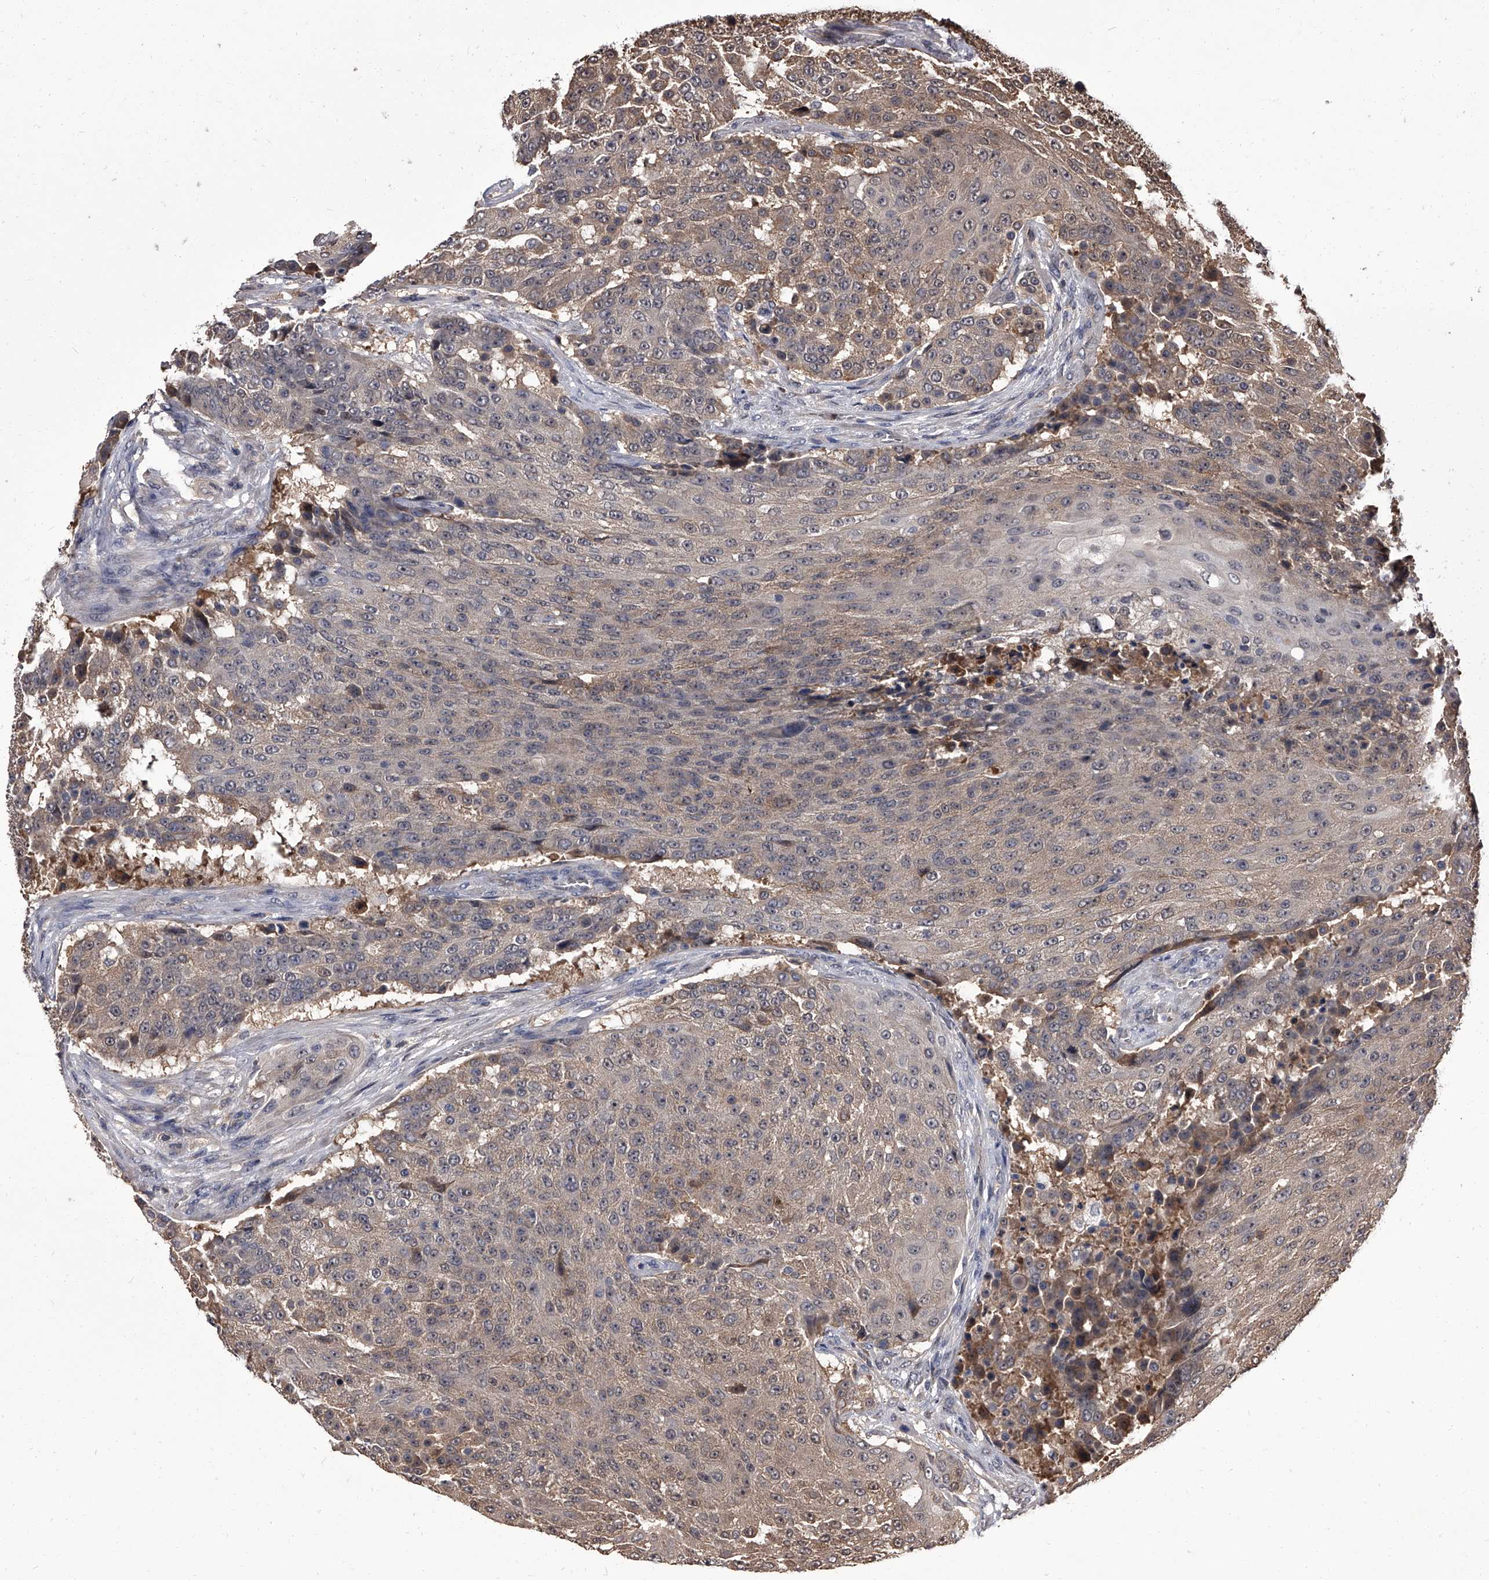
{"staining": {"intensity": "weak", "quantity": "25%-75%", "location": "cytoplasmic/membranous"}, "tissue": "urothelial cancer", "cell_type": "Tumor cells", "image_type": "cancer", "snomed": [{"axis": "morphology", "description": "Urothelial carcinoma, High grade"}, {"axis": "topography", "description": "Urinary bladder"}], "caption": "An IHC photomicrograph of tumor tissue is shown. Protein staining in brown highlights weak cytoplasmic/membranous positivity in urothelial cancer within tumor cells.", "gene": "SLC18B1", "patient": {"sex": "female", "age": 63}}